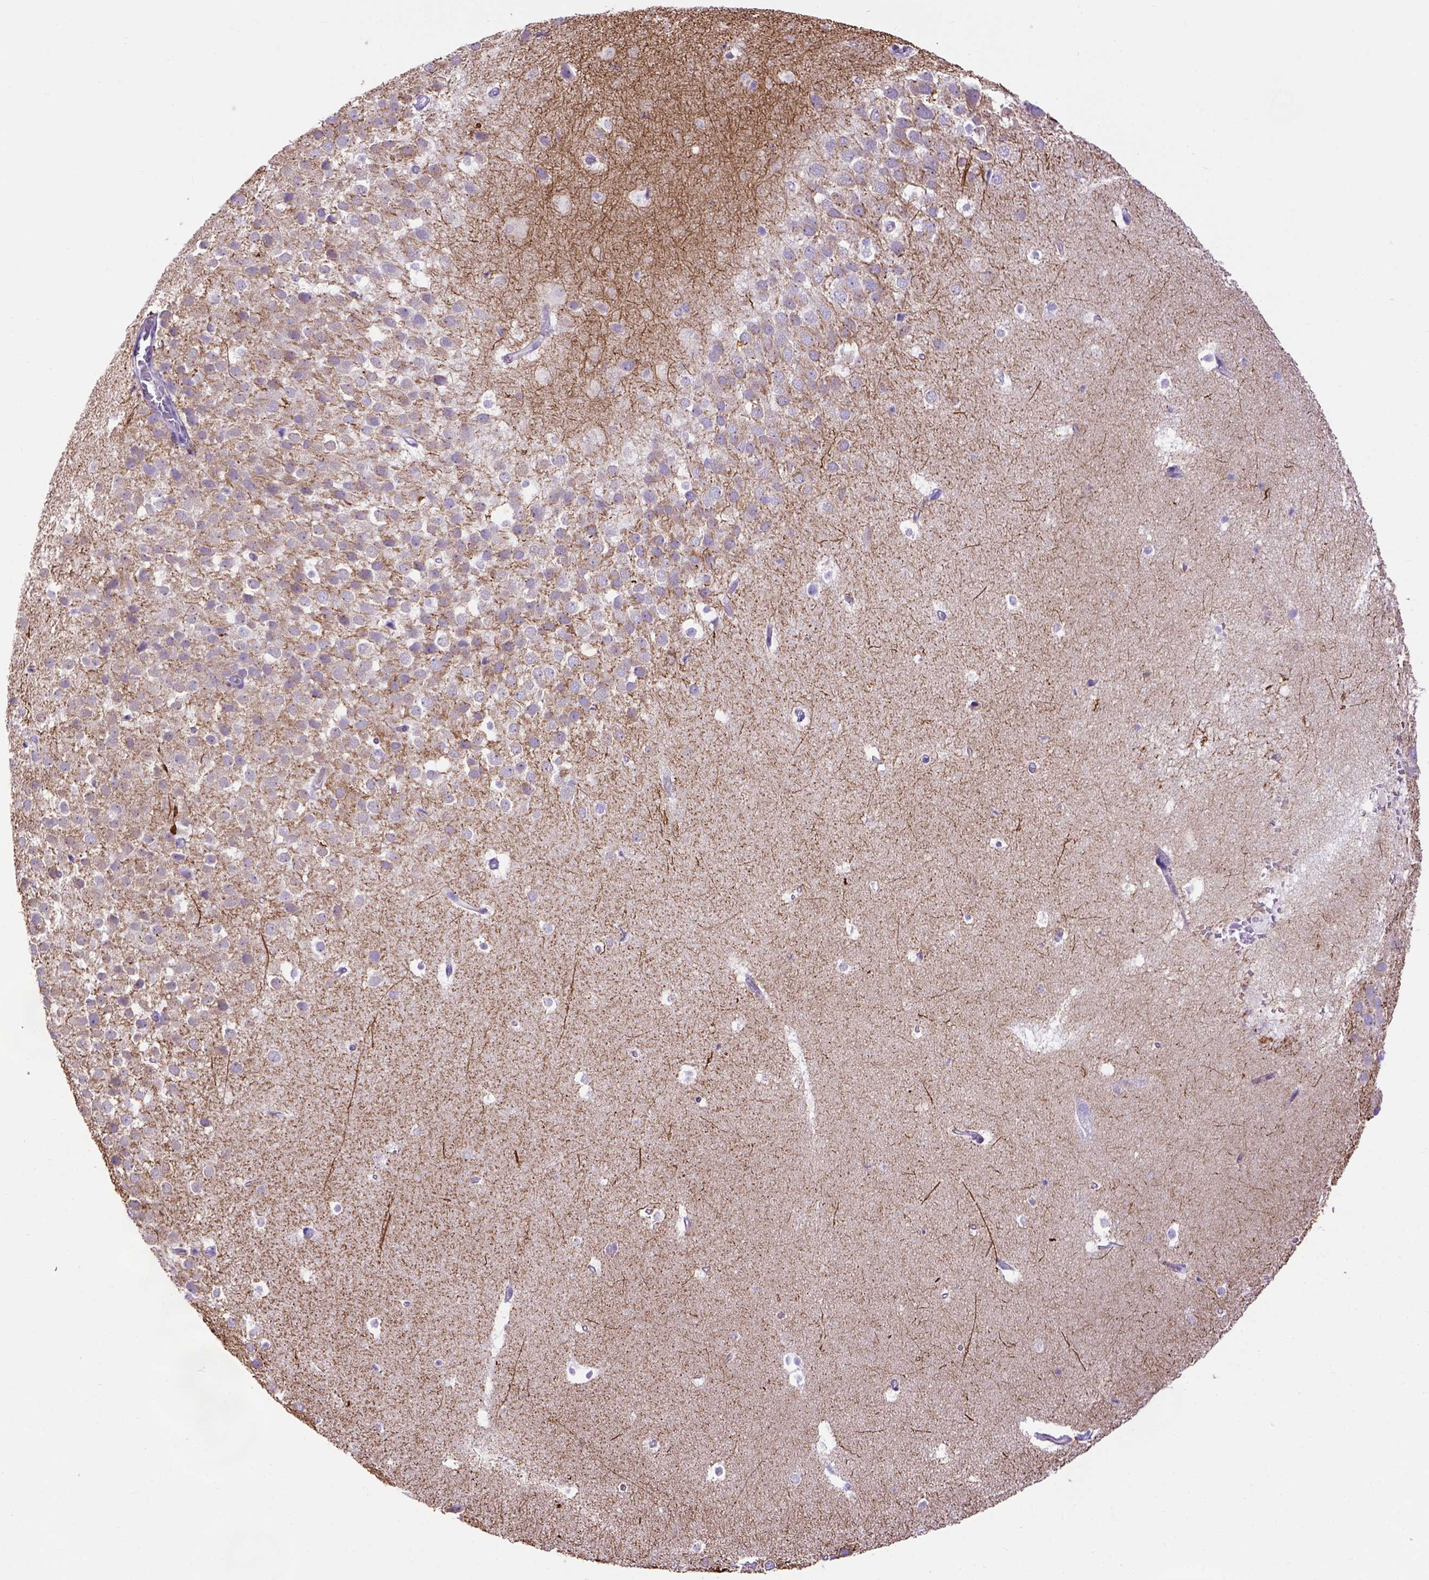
{"staining": {"intensity": "strong", "quantity": ">75%", "location": "cytoplasmic/membranous"}, "tissue": "hippocampus", "cell_type": "Glial cells", "image_type": "normal", "snomed": [{"axis": "morphology", "description": "Normal tissue, NOS"}, {"axis": "topography", "description": "Hippocampus"}], "caption": "Strong cytoplasmic/membranous expression is appreciated in about >75% of glial cells in unremarkable hippocampus.", "gene": "ADAM12", "patient": {"sex": "male", "age": 26}}